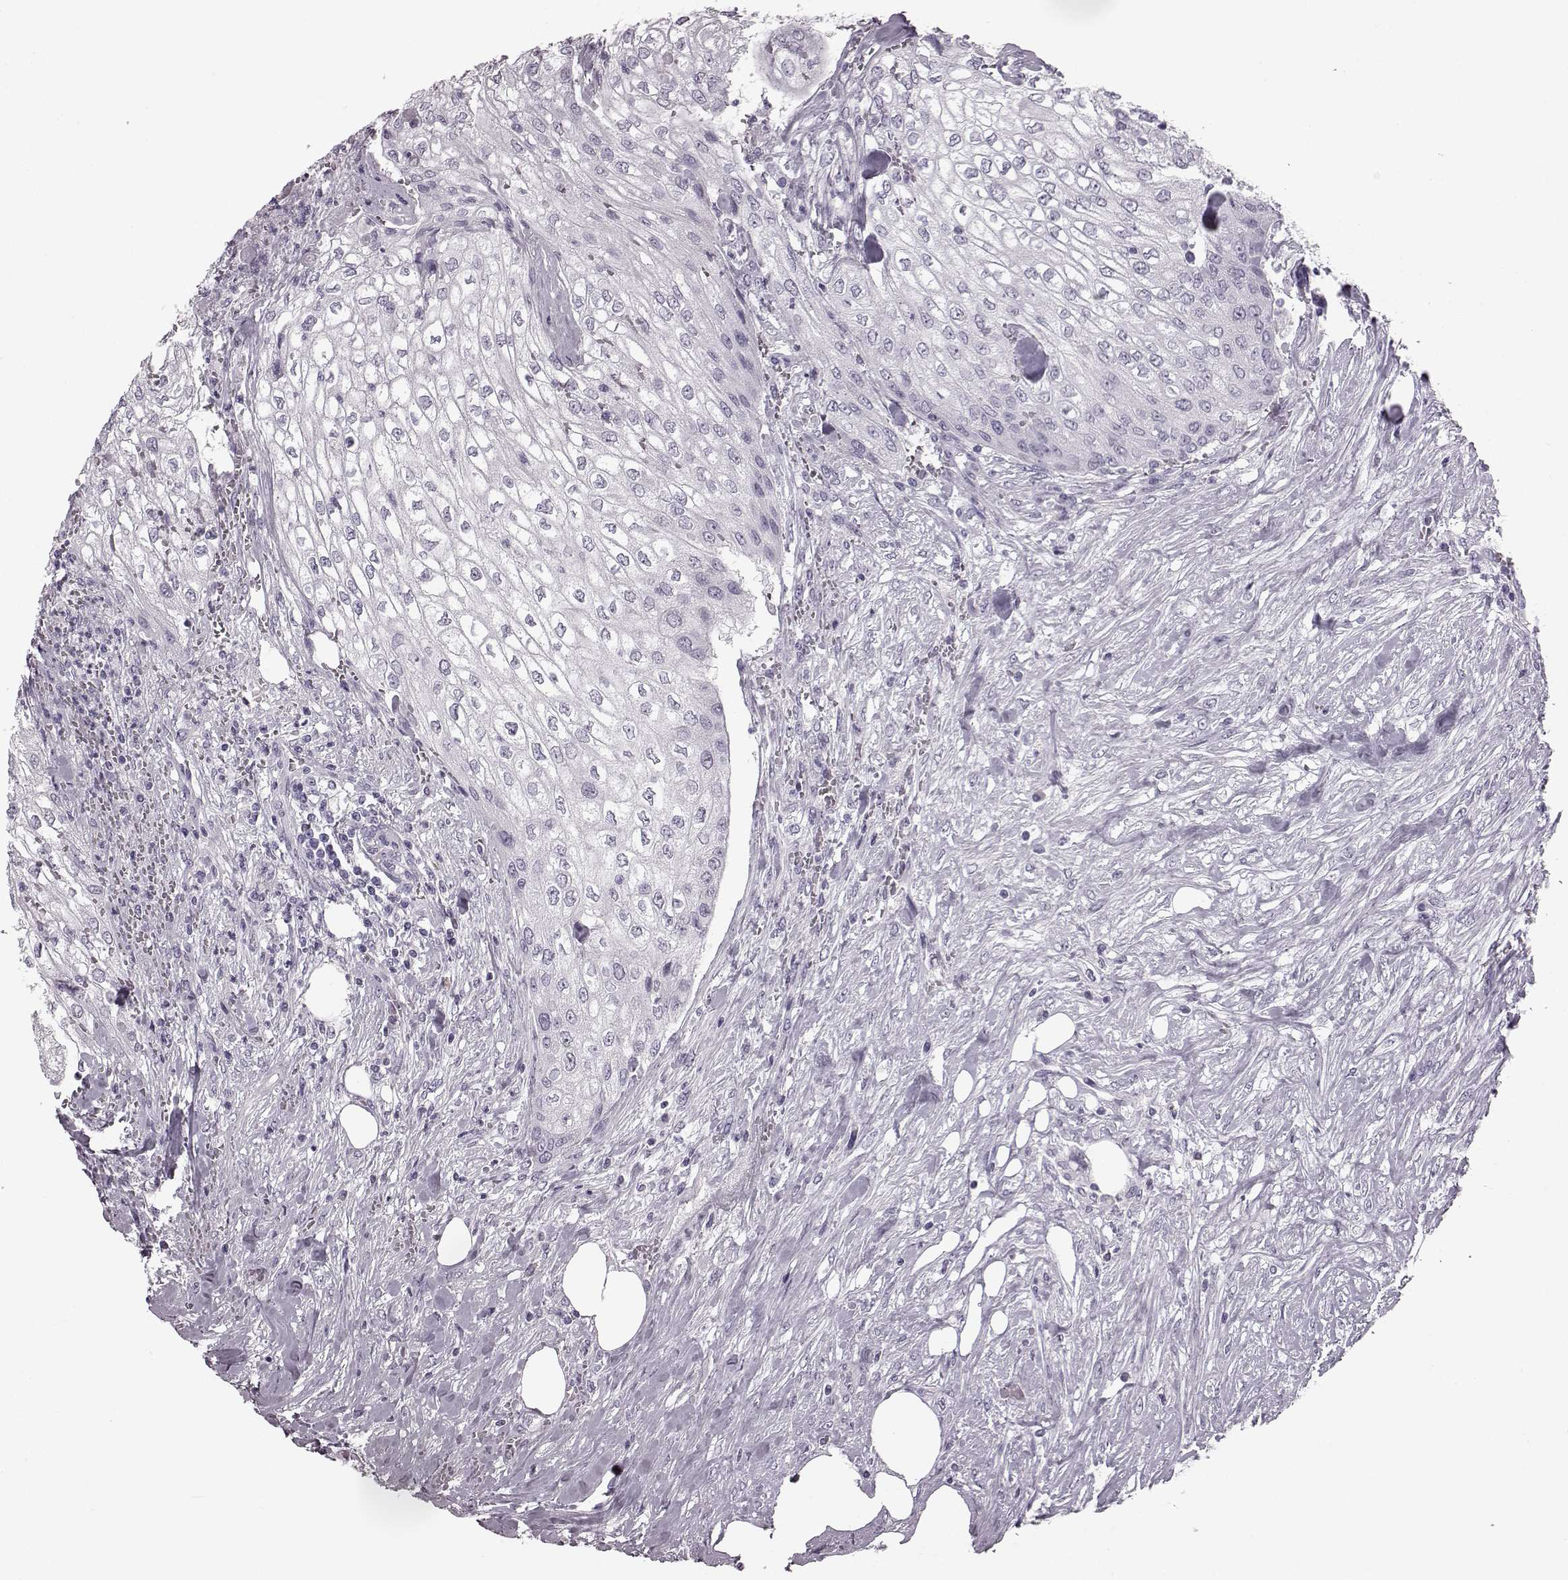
{"staining": {"intensity": "negative", "quantity": "none", "location": "none"}, "tissue": "urothelial cancer", "cell_type": "Tumor cells", "image_type": "cancer", "snomed": [{"axis": "morphology", "description": "Urothelial carcinoma, High grade"}, {"axis": "topography", "description": "Urinary bladder"}], "caption": "A high-resolution photomicrograph shows immunohistochemistry (IHC) staining of urothelial carcinoma (high-grade), which displays no significant staining in tumor cells. (Stains: DAB (3,3'-diaminobenzidine) immunohistochemistry with hematoxylin counter stain, Microscopy: brightfield microscopy at high magnification).", "gene": "JSRP1", "patient": {"sex": "male", "age": 62}}